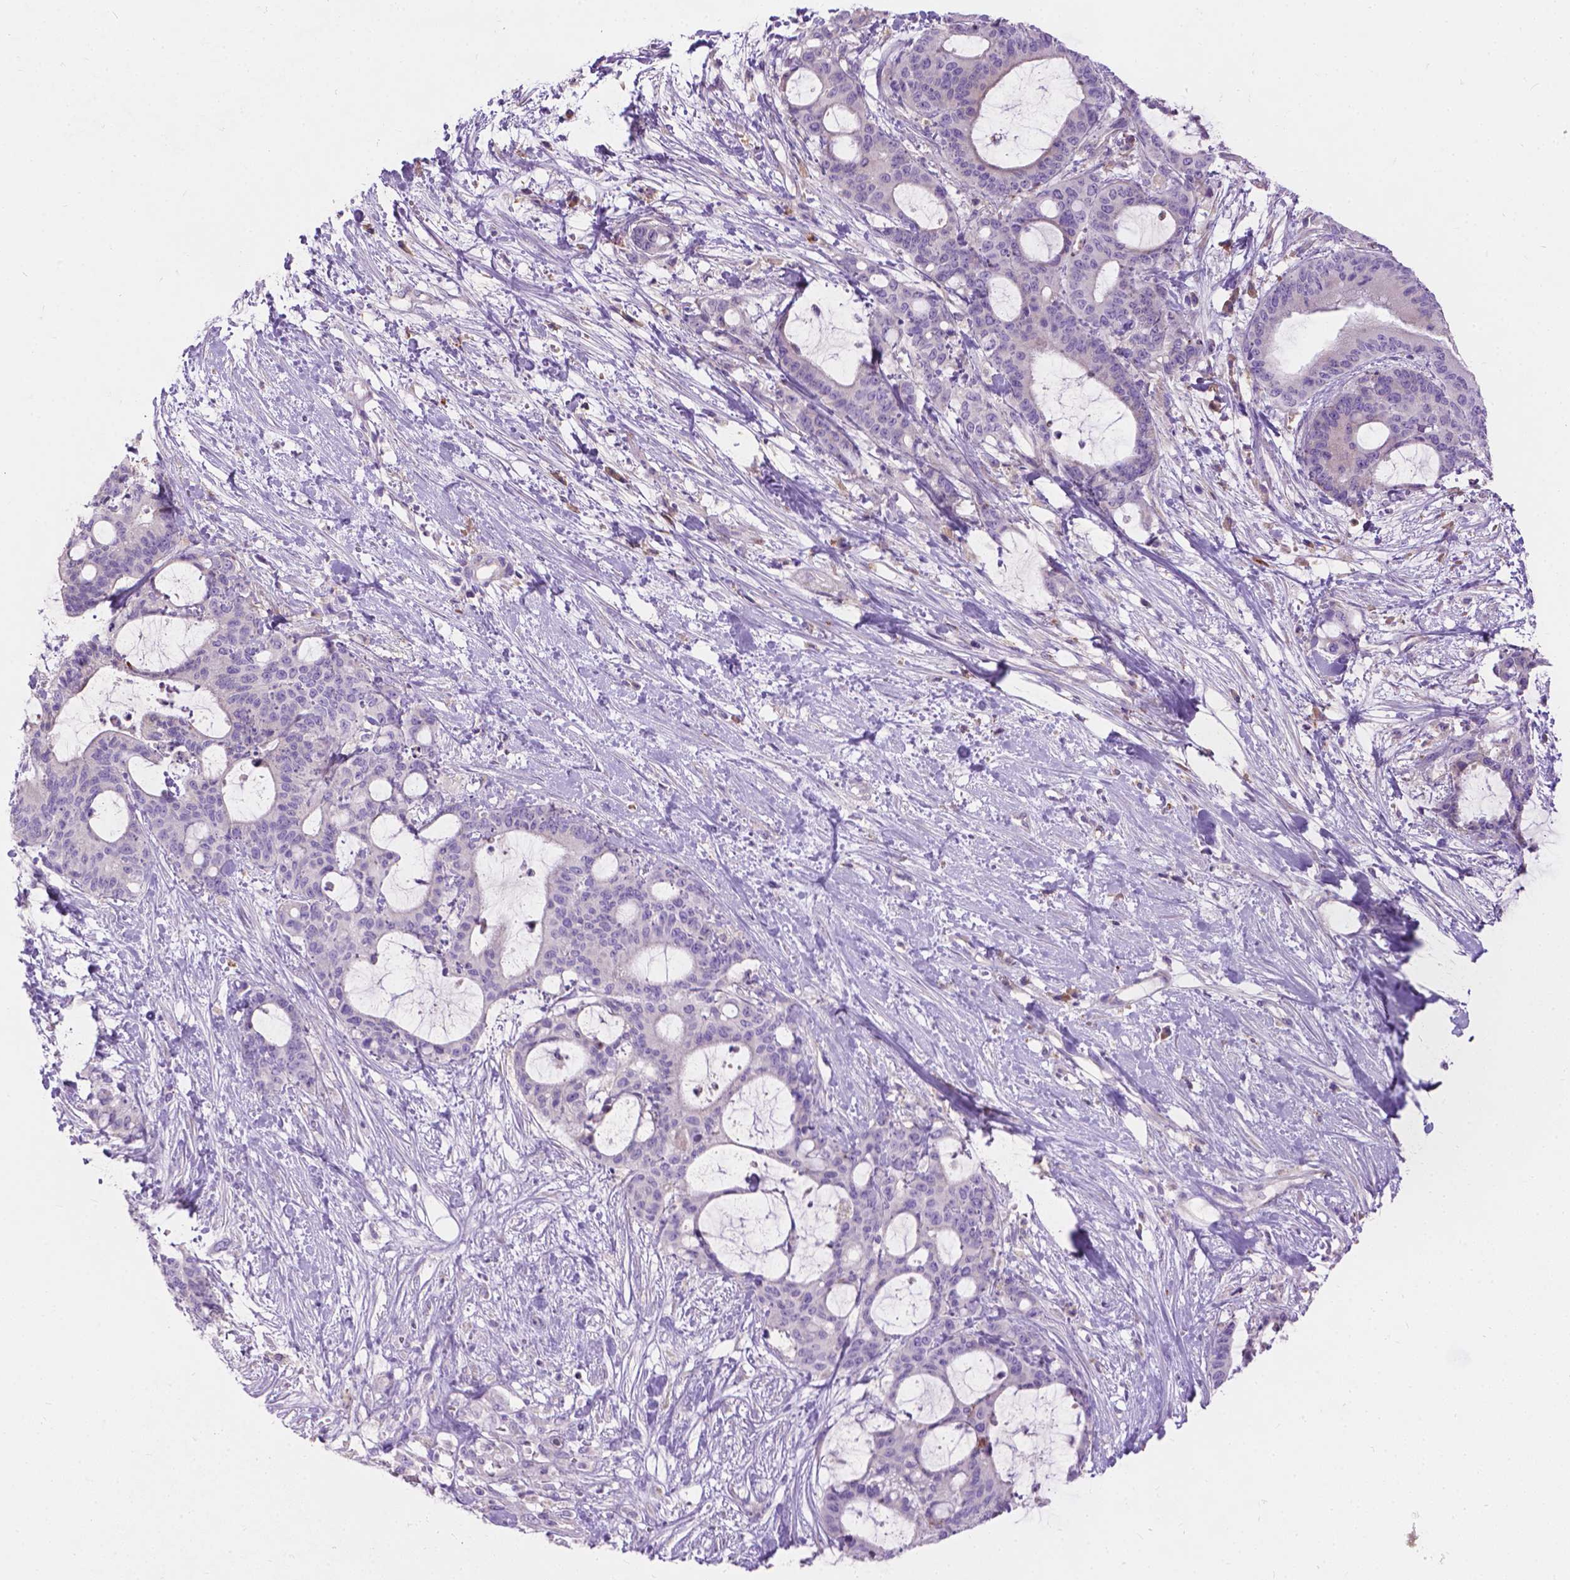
{"staining": {"intensity": "negative", "quantity": "none", "location": "none"}, "tissue": "liver cancer", "cell_type": "Tumor cells", "image_type": "cancer", "snomed": [{"axis": "morphology", "description": "Cholangiocarcinoma"}, {"axis": "topography", "description": "Liver"}], "caption": "Human liver cancer (cholangiocarcinoma) stained for a protein using immunohistochemistry (IHC) demonstrates no staining in tumor cells.", "gene": "NOXO1", "patient": {"sex": "female", "age": 73}}